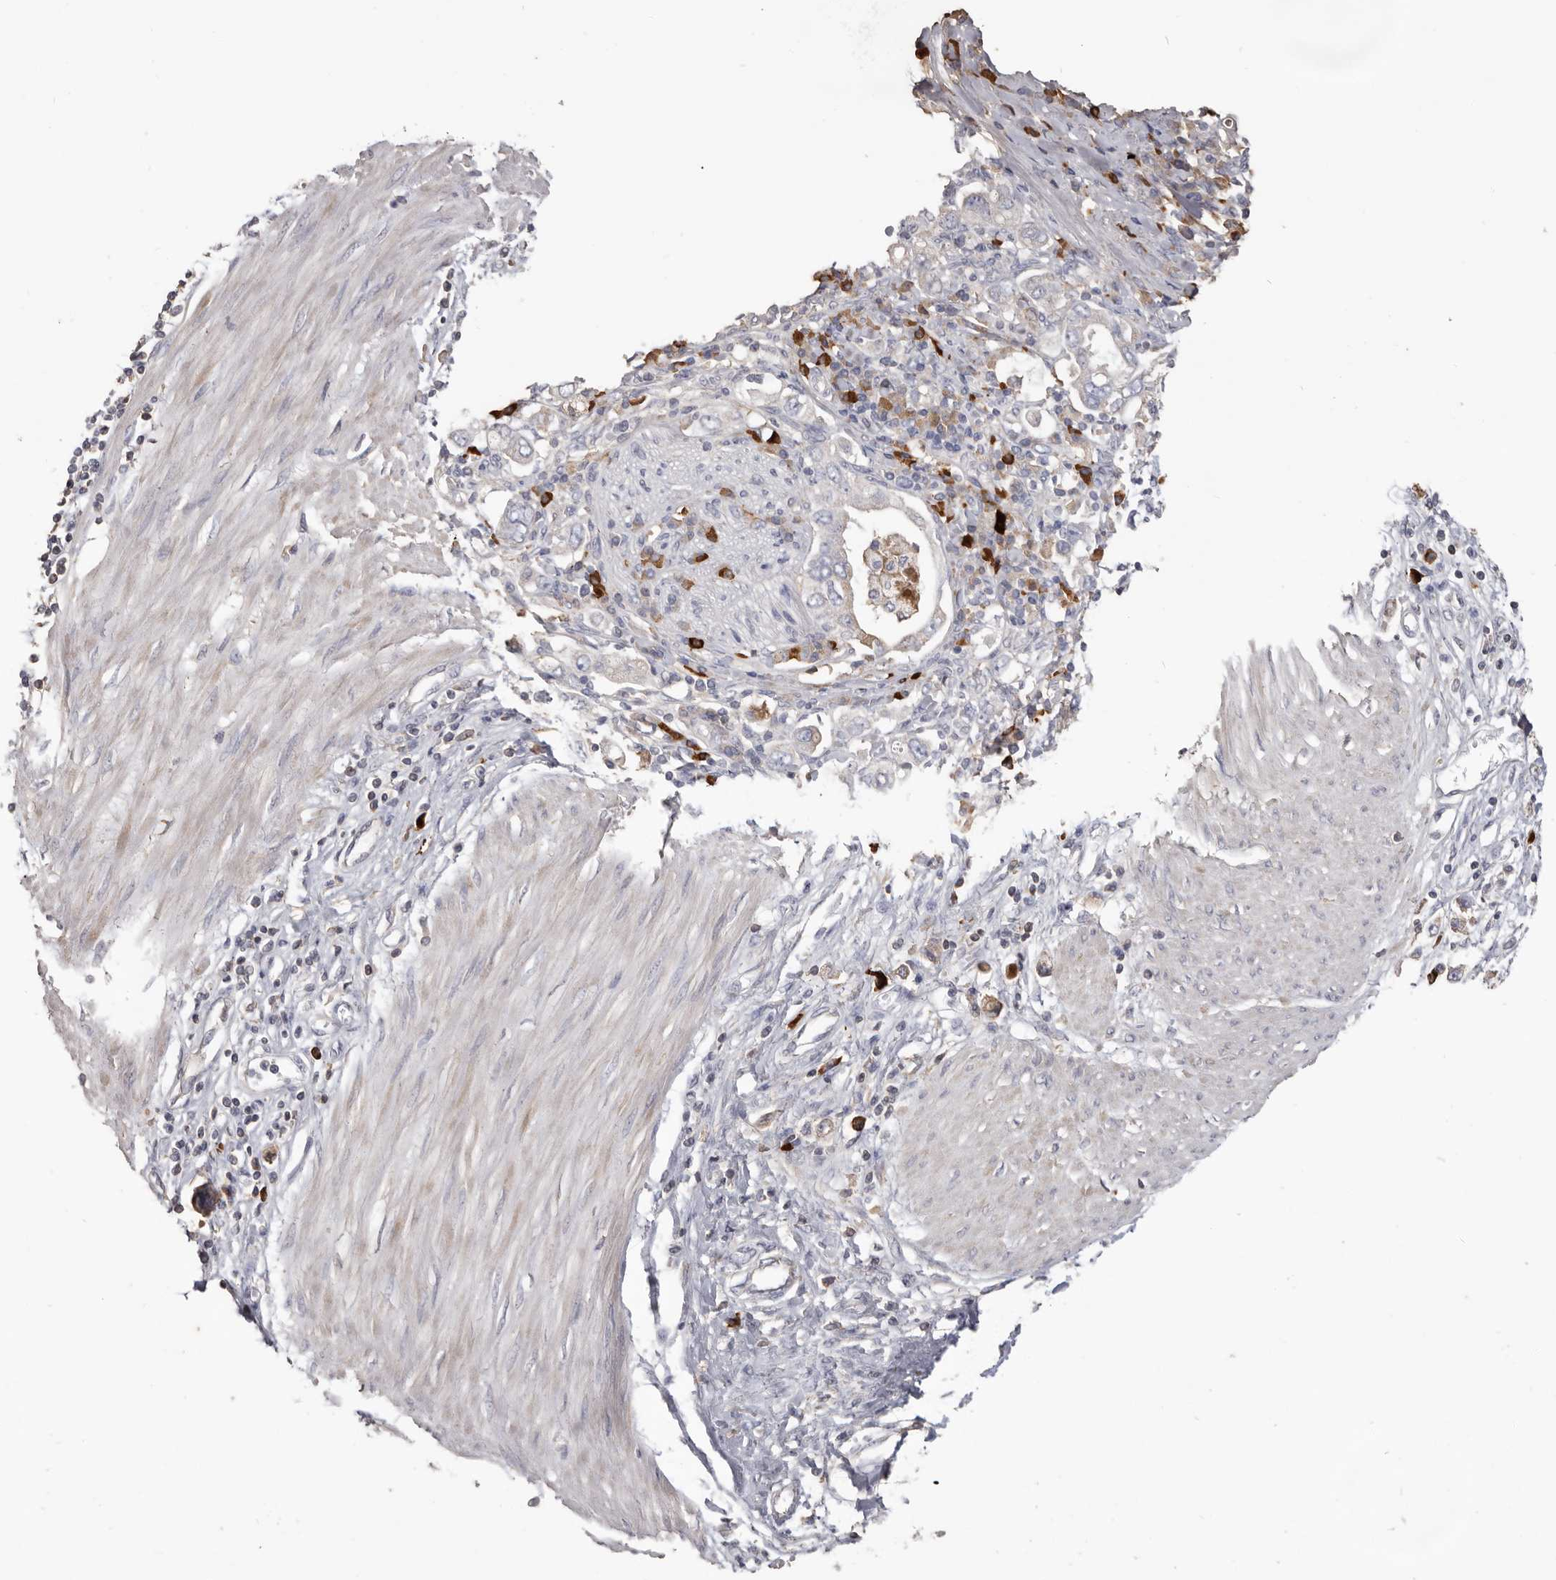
{"staining": {"intensity": "weak", "quantity": "25%-75%", "location": "cytoplasmic/membranous"}, "tissue": "stomach cancer", "cell_type": "Tumor cells", "image_type": "cancer", "snomed": [{"axis": "morphology", "description": "Adenocarcinoma, NOS"}, {"axis": "topography", "description": "Stomach"}], "caption": "Human stomach cancer (adenocarcinoma) stained for a protein (brown) demonstrates weak cytoplasmic/membranous positive expression in approximately 25%-75% of tumor cells.", "gene": "HCAR2", "patient": {"sex": "female", "age": 76}}